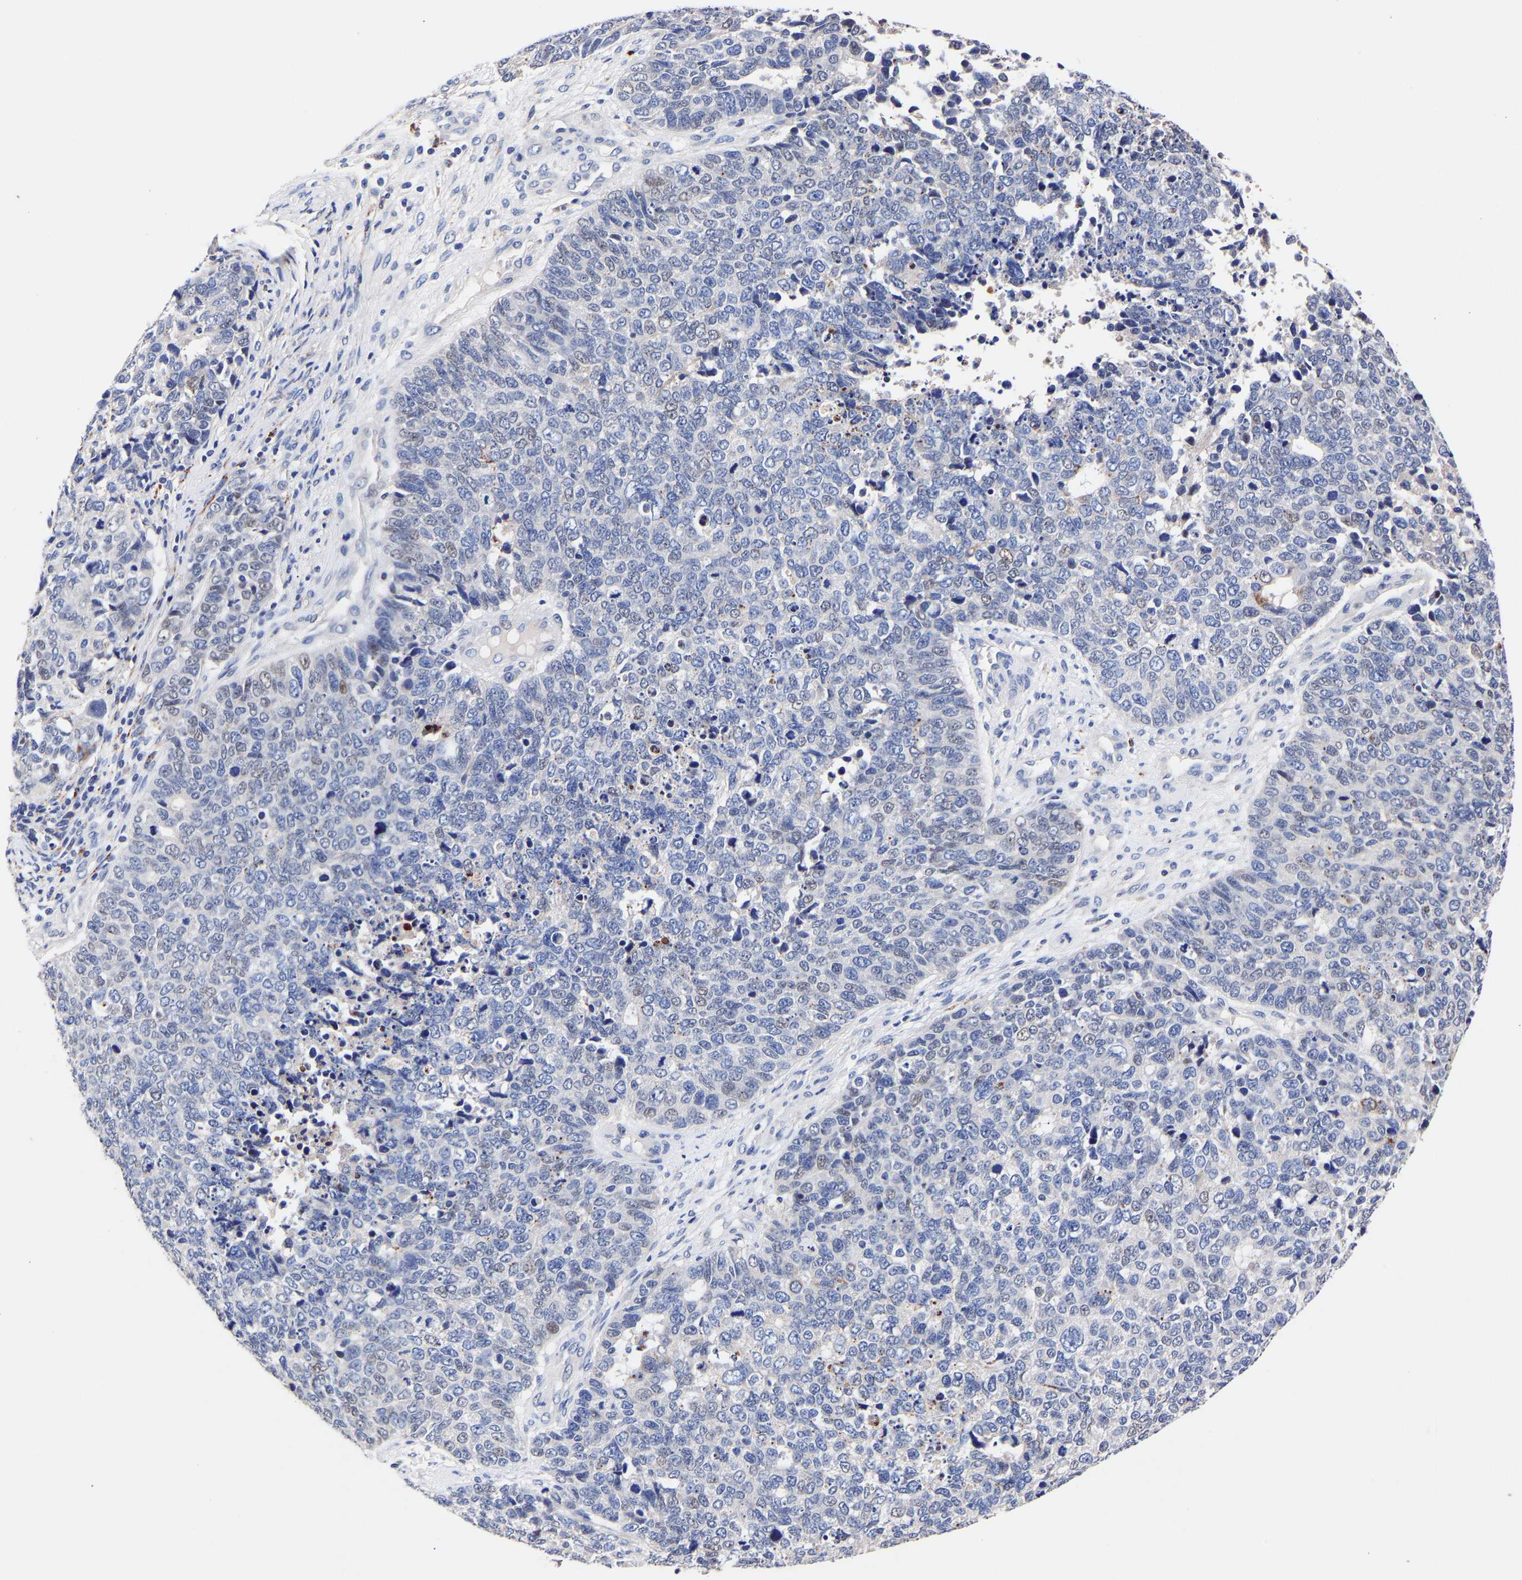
{"staining": {"intensity": "negative", "quantity": "none", "location": "none"}, "tissue": "cervical cancer", "cell_type": "Tumor cells", "image_type": "cancer", "snomed": [{"axis": "morphology", "description": "Squamous cell carcinoma, NOS"}, {"axis": "topography", "description": "Cervix"}], "caption": "IHC histopathology image of neoplastic tissue: human squamous cell carcinoma (cervical) stained with DAB (3,3'-diaminobenzidine) shows no significant protein staining in tumor cells.", "gene": "SEM1", "patient": {"sex": "female", "age": 63}}